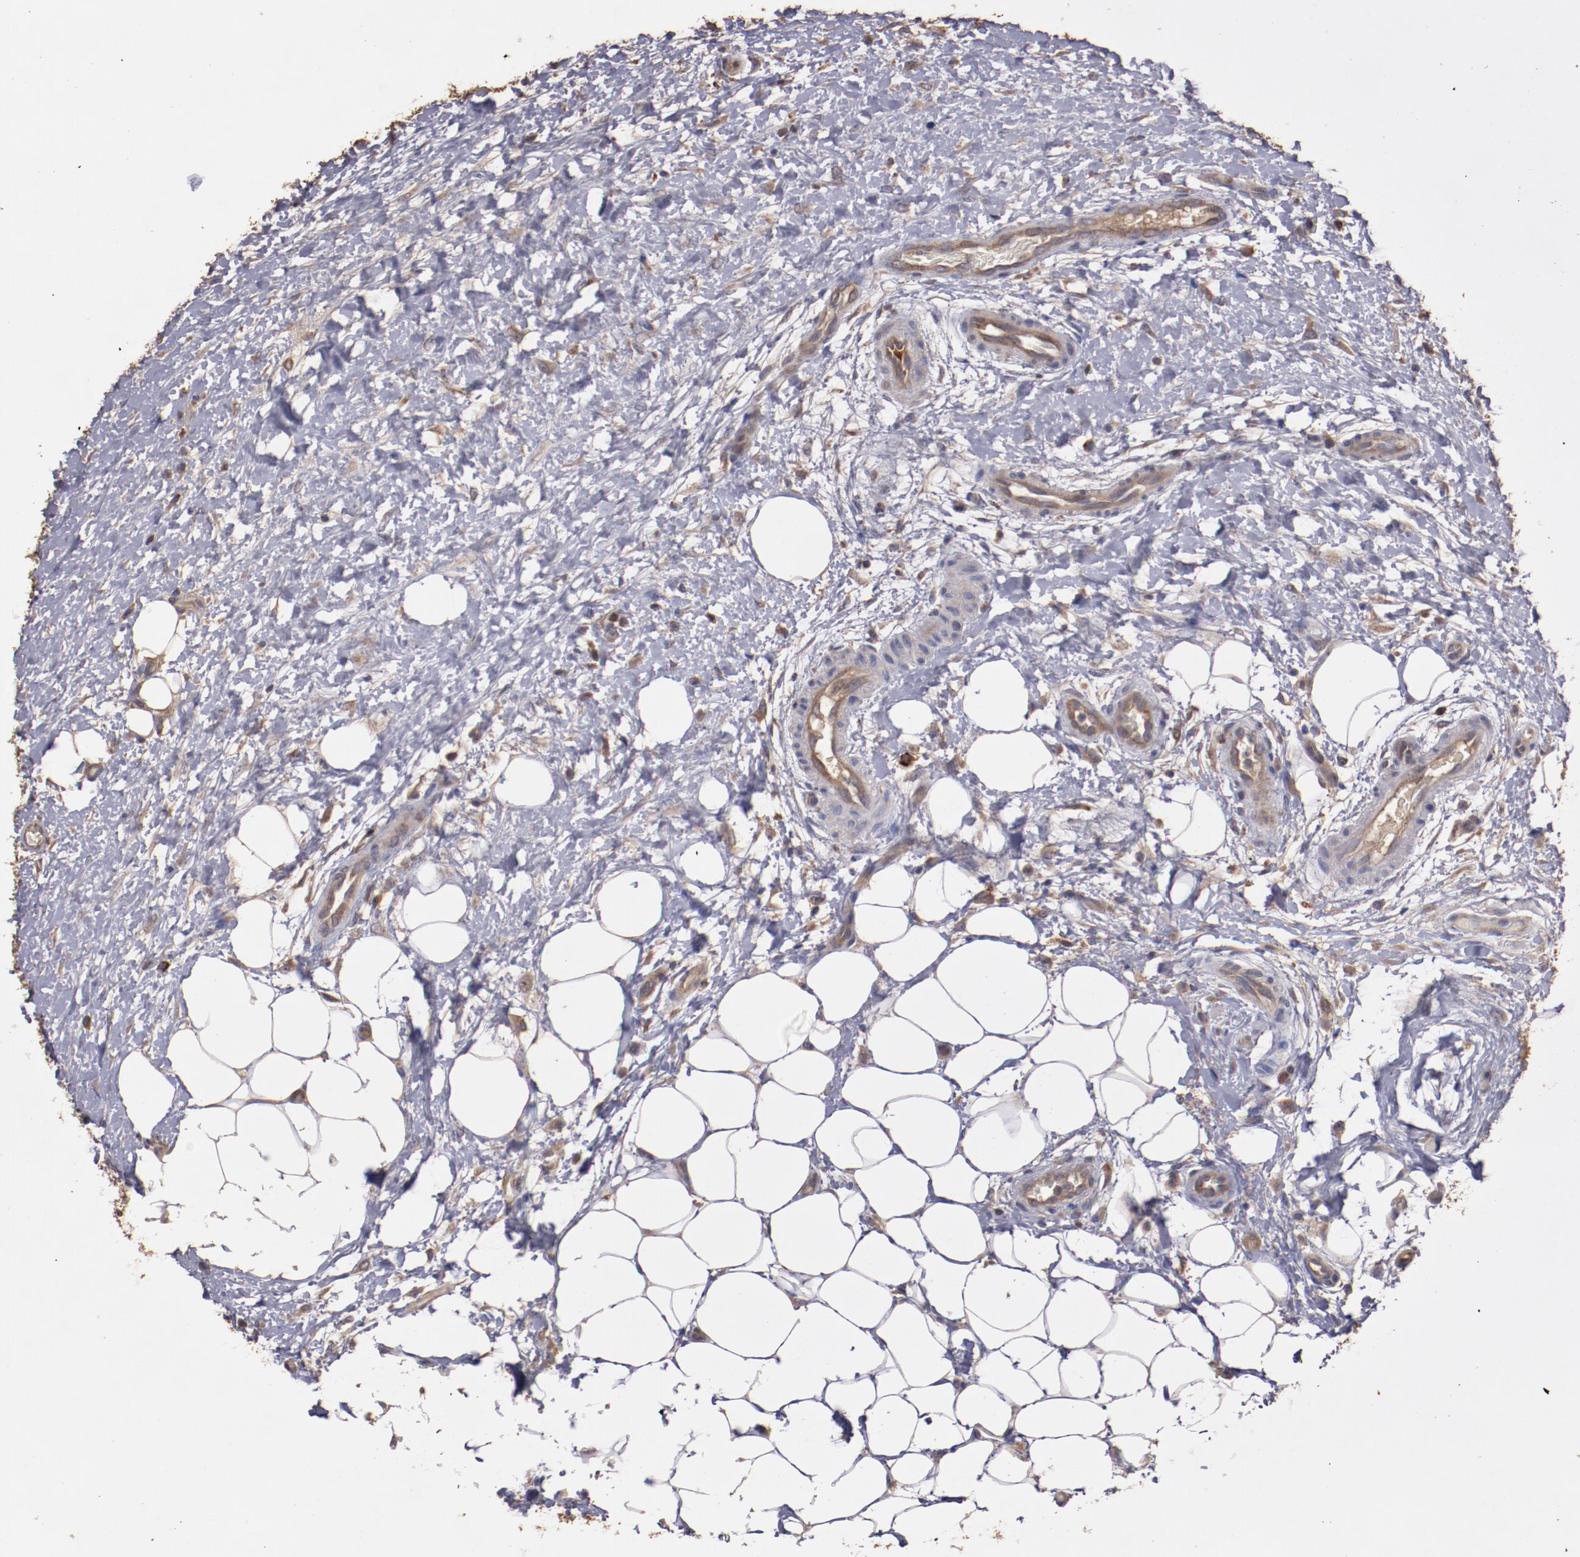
{"staining": {"intensity": "moderate", "quantity": "25%-75%", "location": "cytoplasmic/membranous"}, "tissue": "lymphoma", "cell_type": "Tumor cells", "image_type": "cancer", "snomed": [{"axis": "morphology", "description": "Malignant lymphoma, non-Hodgkin's type, Low grade"}, {"axis": "topography", "description": "Lymph node"}], "caption": "Immunohistochemical staining of human lymphoma displays moderate cytoplasmic/membranous protein staining in about 25%-75% of tumor cells.", "gene": "SRRD", "patient": {"sex": "female", "age": 76}}